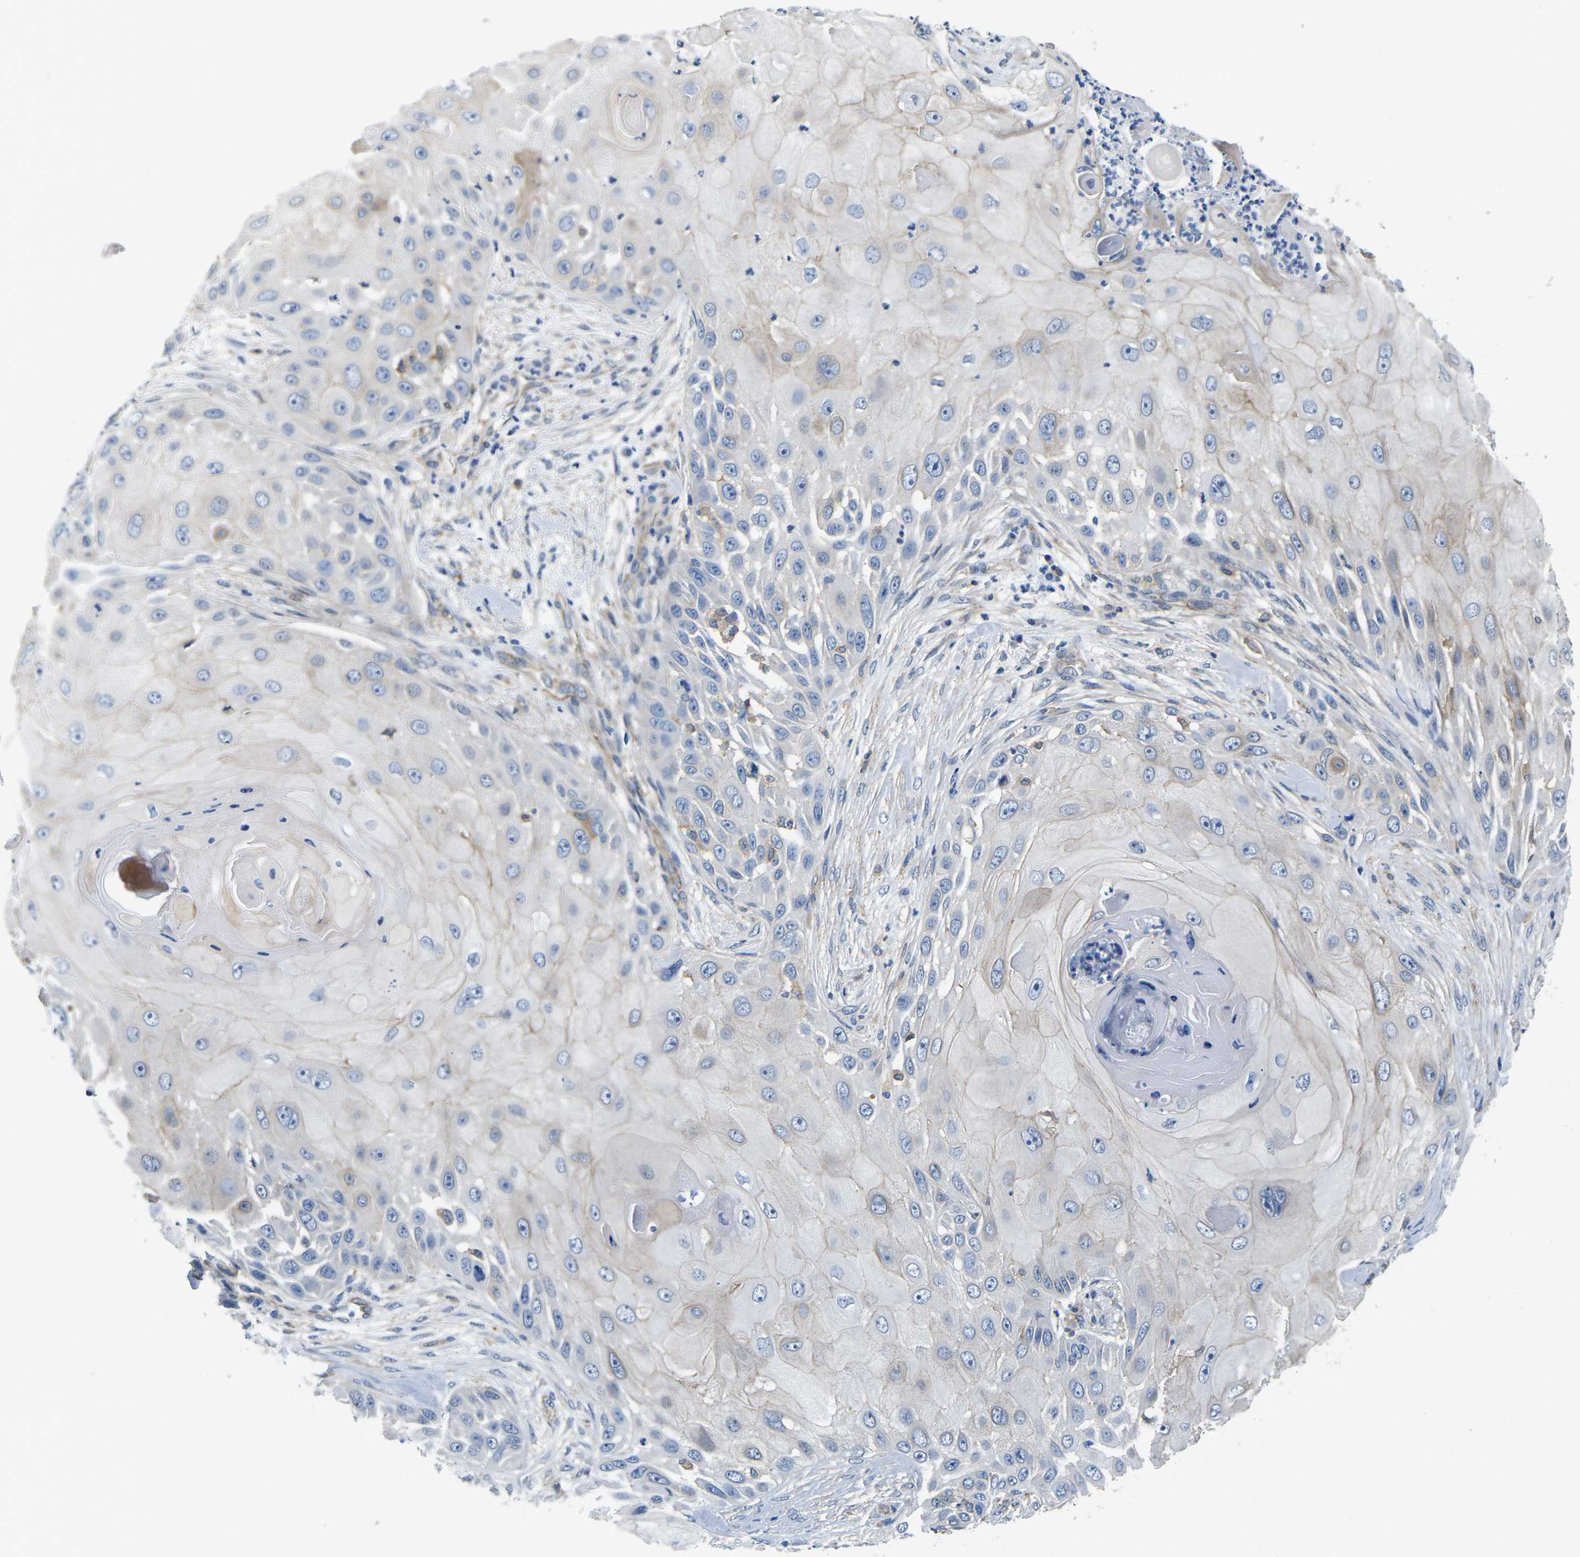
{"staining": {"intensity": "weak", "quantity": "<25%", "location": "cytoplasmic/membranous"}, "tissue": "skin cancer", "cell_type": "Tumor cells", "image_type": "cancer", "snomed": [{"axis": "morphology", "description": "Squamous cell carcinoma, NOS"}, {"axis": "topography", "description": "Skin"}], "caption": "The immunohistochemistry histopathology image has no significant staining in tumor cells of skin cancer (squamous cell carcinoma) tissue. (DAB immunohistochemistry visualized using brightfield microscopy, high magnification).", "gene": "CTNND1", "patient": {"sex": "female", "age": 44}}